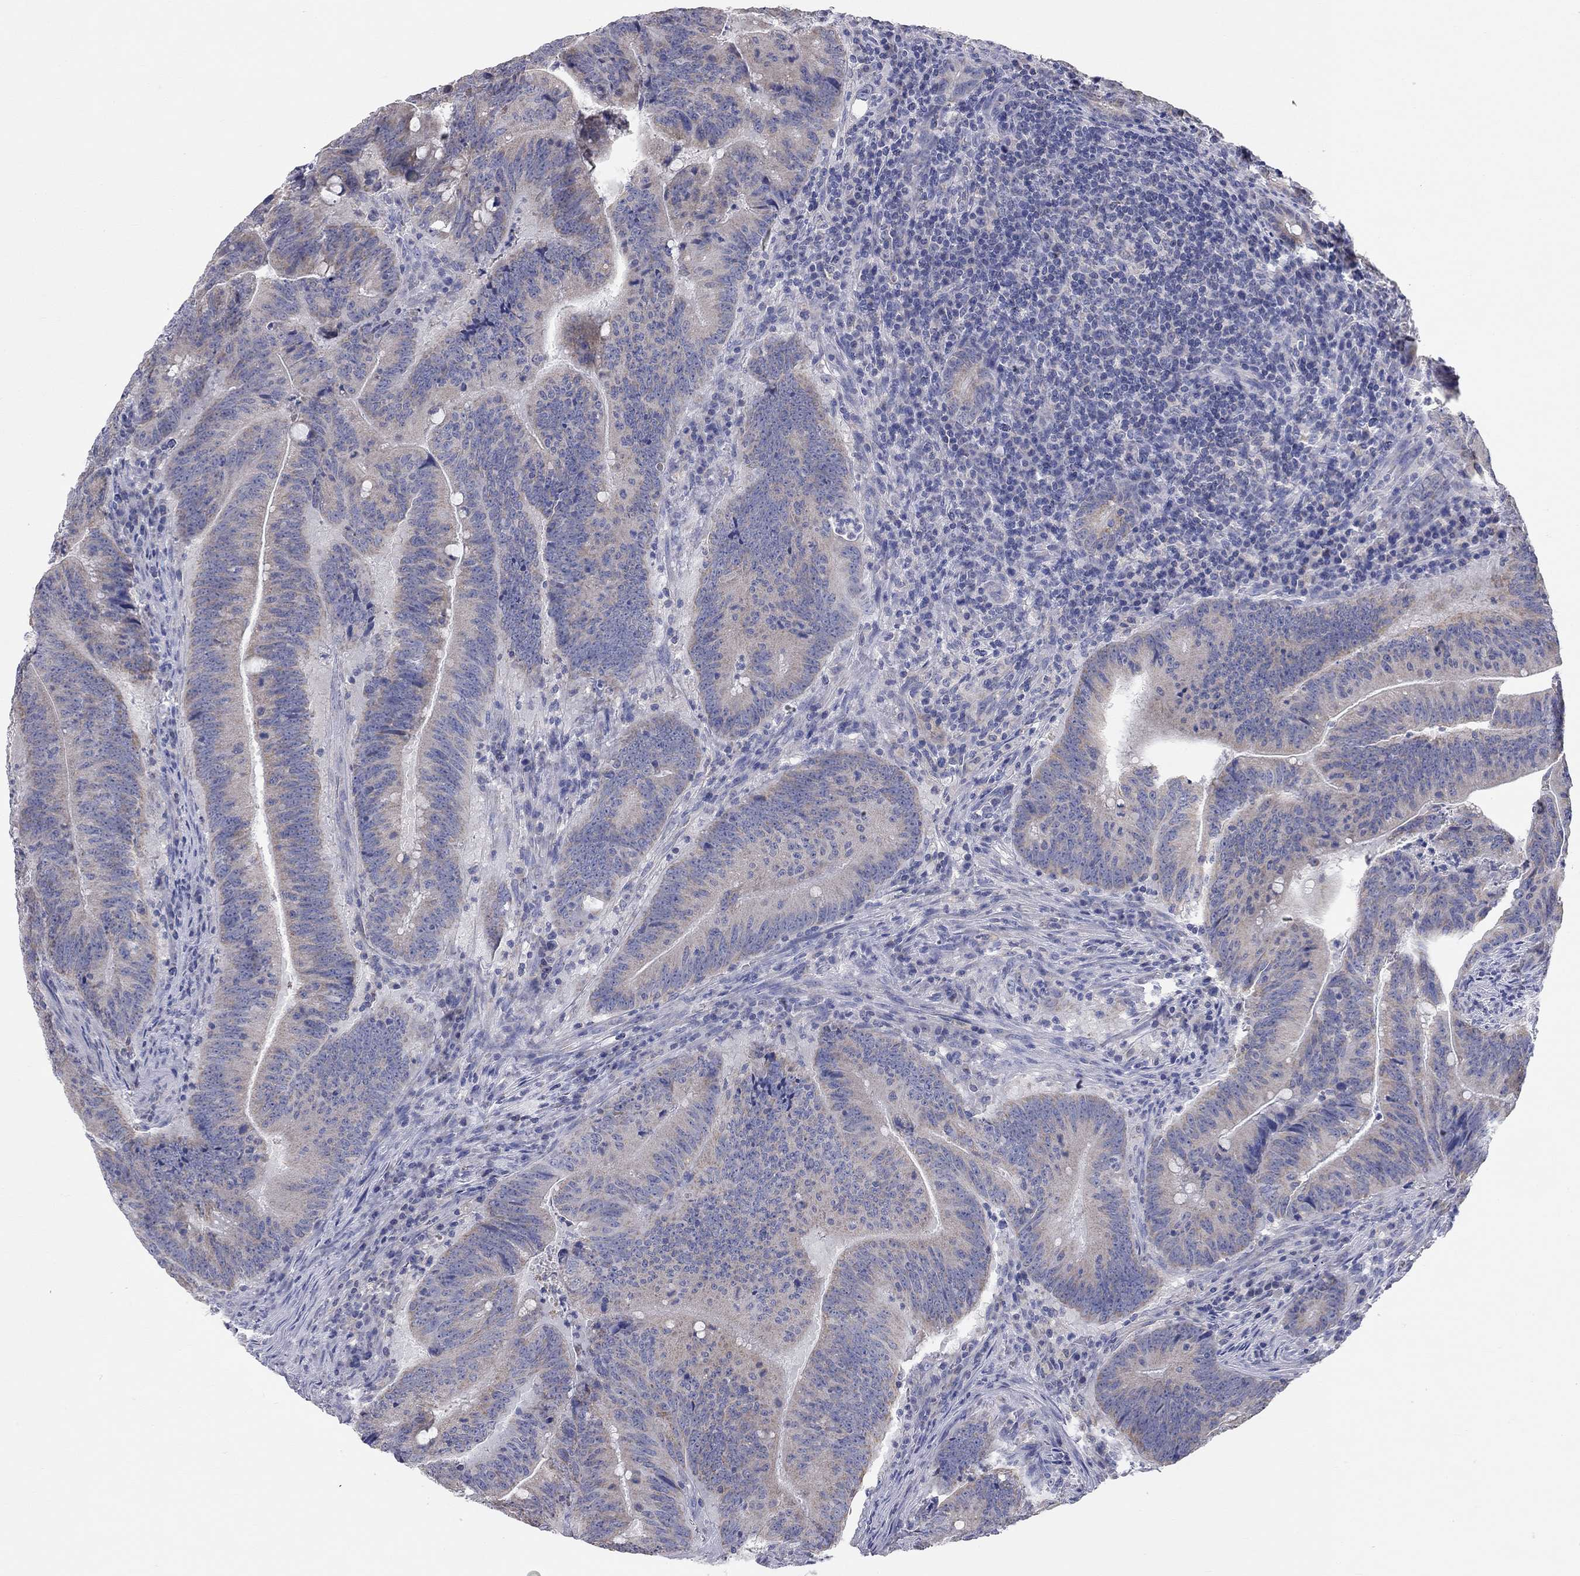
{"staining": {"intensity": "weak", "quantity": "<25%", "location": "cytoplasmic/membranous"}, "tissue": "colorectal cancer", "cell_type": "Tumor cells", "image_type": "cancer", "snomed": [{"axis": "morphology", "description": "Adenocarcinoma, NOS"}, {"axis": "topography", "description": "Colon"}], "caption": "A high-resolution image shows IHC staining of colorectal adenocarcinoma, which demonstrates no significant expression in tumor cells.", "gene": "CFAP161", "patient": {"sex": "female", "age": 87}}